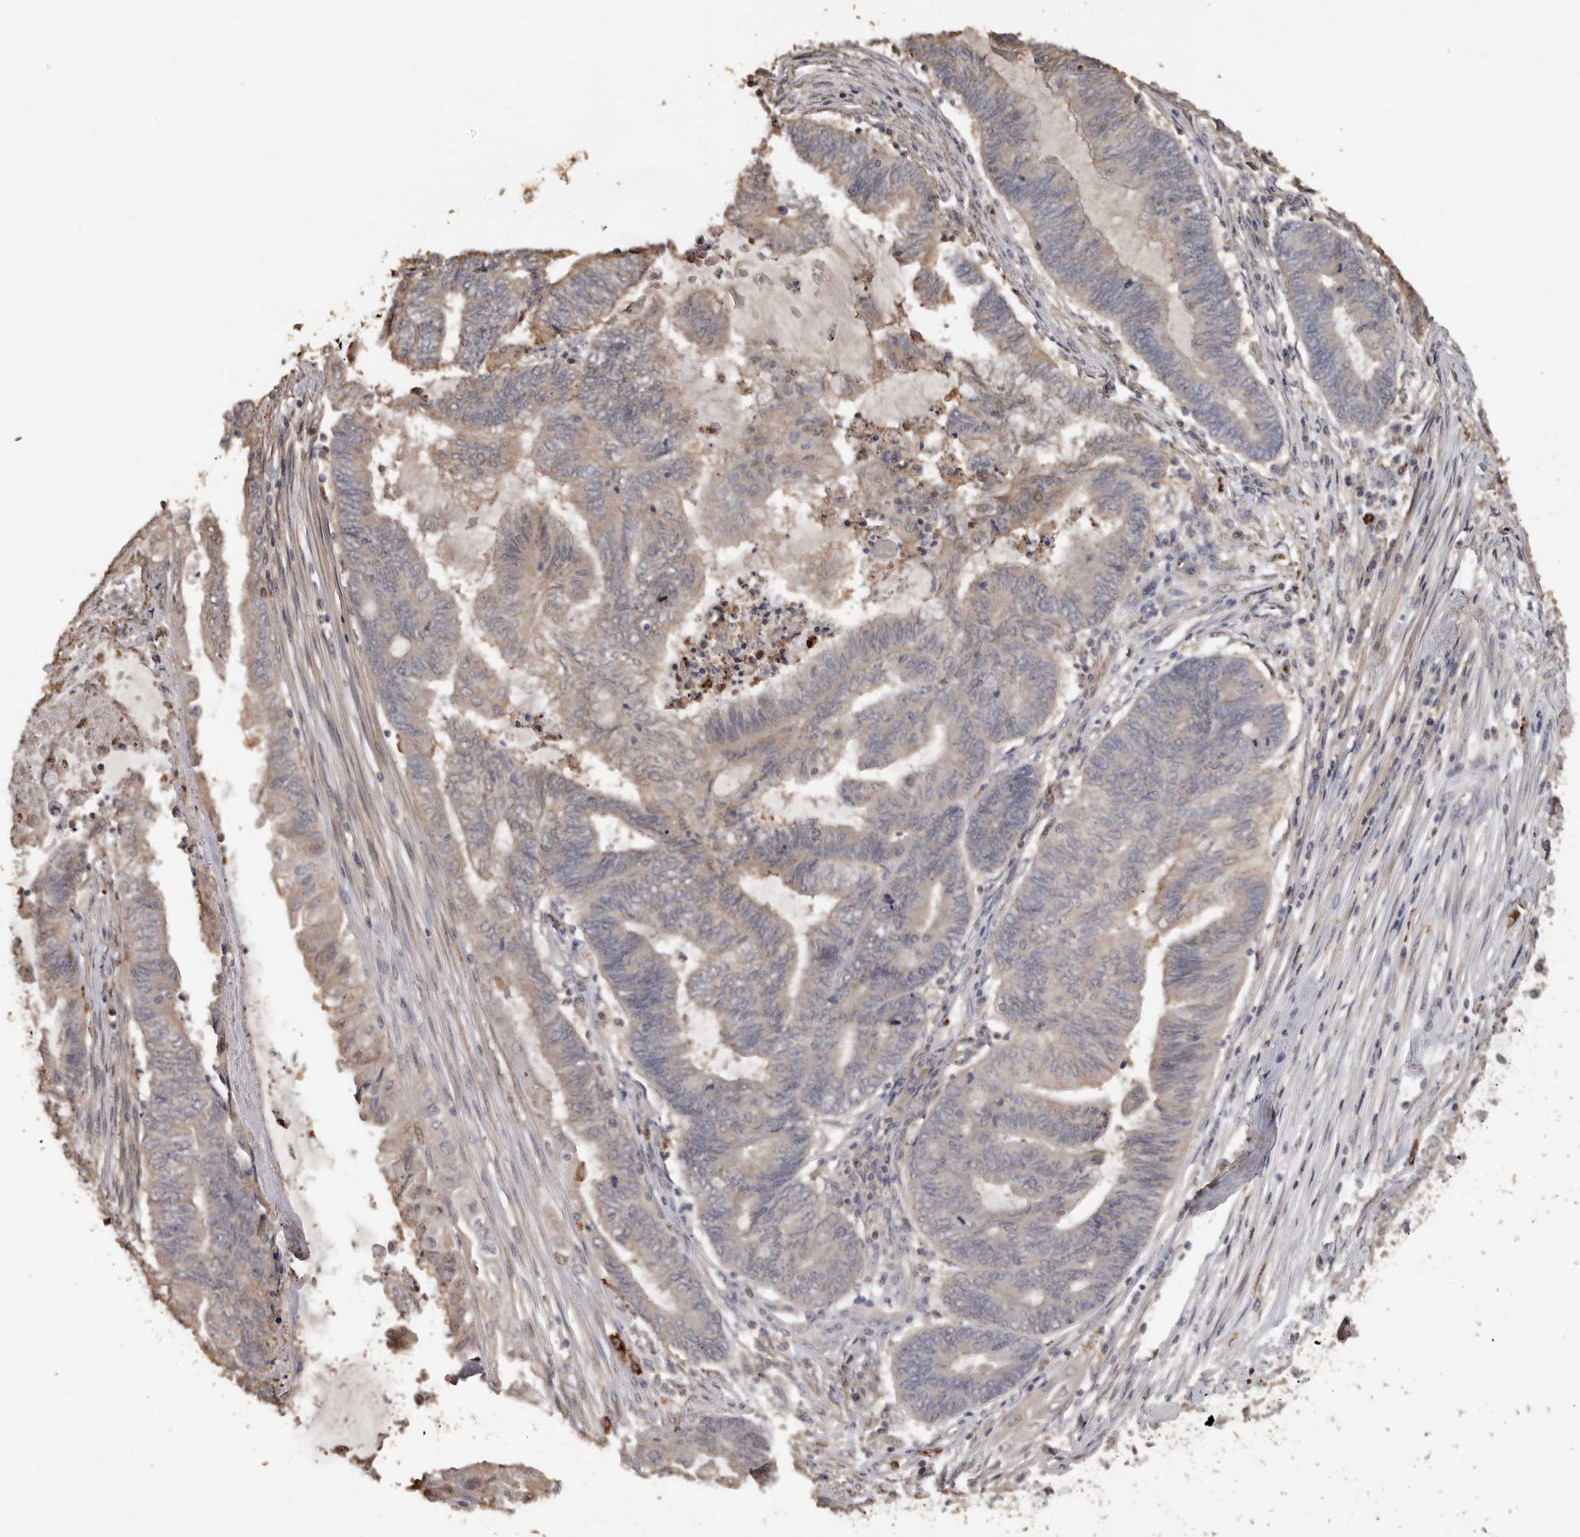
{"staining": {"intensity": "moderate", "quantity": "<25%", "location": "cytoplasmic/membranous"}, "tissue": "endometrial cancer", "cell_type": "Tumor cells", "image_type": "cancer", "snomed": [{"axis": "morphology", "description": "Adenocarcinoma, NOS"}, {"axis": "topography", "description": "Uterus"}, {"axis": "topography", "description": "Endometrium"}], "caption": "Approximately <25% of tumor cells in human endometrial cancer demonstrate moderate cytoplasmic/membranous protein staining as visualized by brown immunohistochemical staining.", "gene": "KIF2B", "patient": {"sex": "female", "age": 70}}